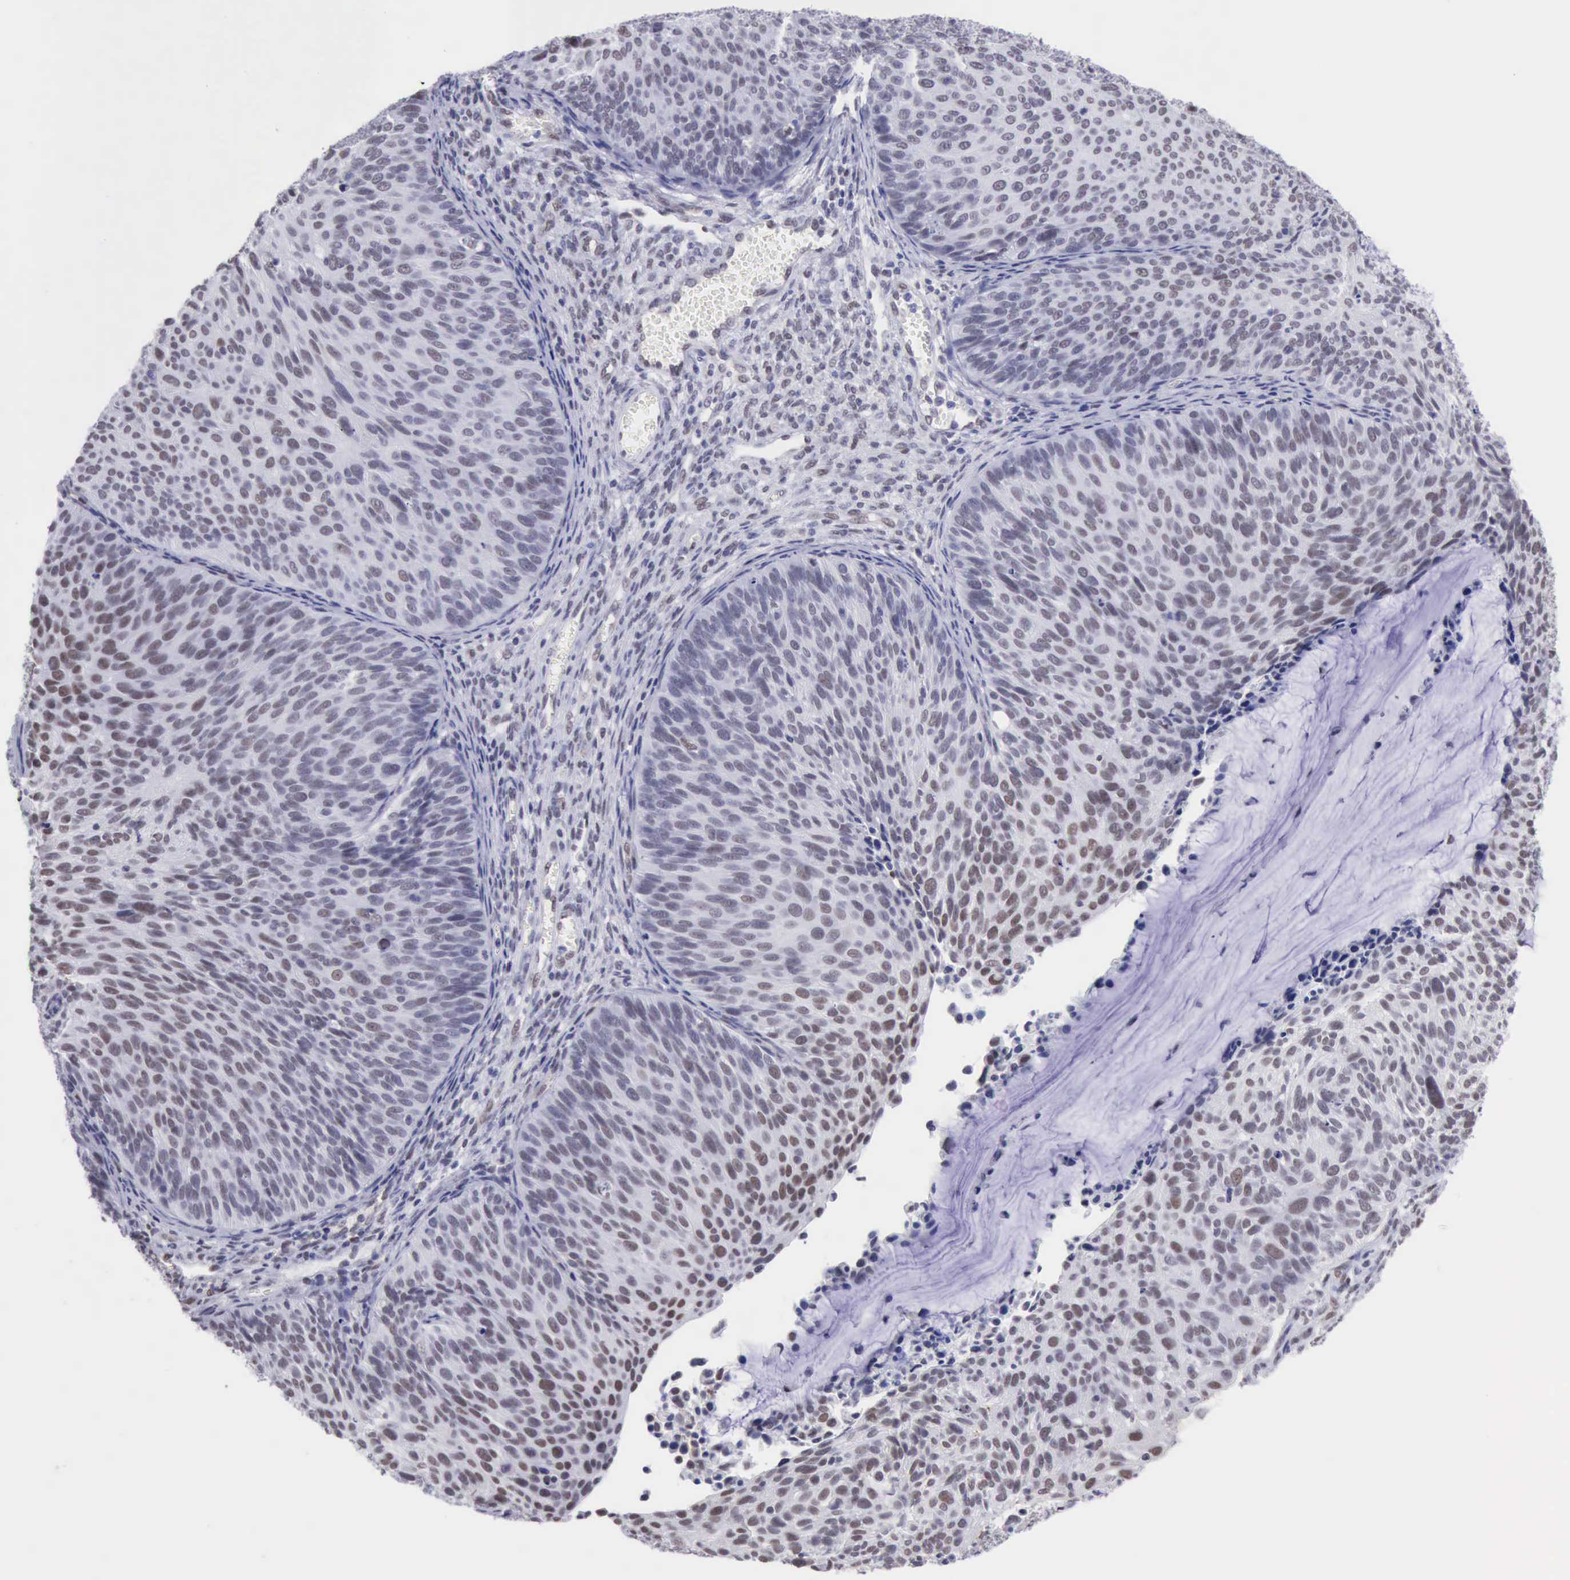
{"staining": {"intensity": "moderate", "quantity": "25%-75%", "location": "nuclear"}, "tissue": "cervical cancer", "cell_type": "Tumor cells", "image_type": "cancer", "snomed": [{"axis": "morphology", "description": "Squamous cell carcinoma, NOS"}, {"axis": "topography", "description": "Cervix"}], "caption": "DAB (3,3'-diaminobenzidine) immunohistochemical staining of cervical squamous cell carcinoma exhibits moderate nuclear protein staining in approximately 25%-75% of tumor cells.", "gene": "ERCC4", "patient": {"sex": "female", "age": 36}}